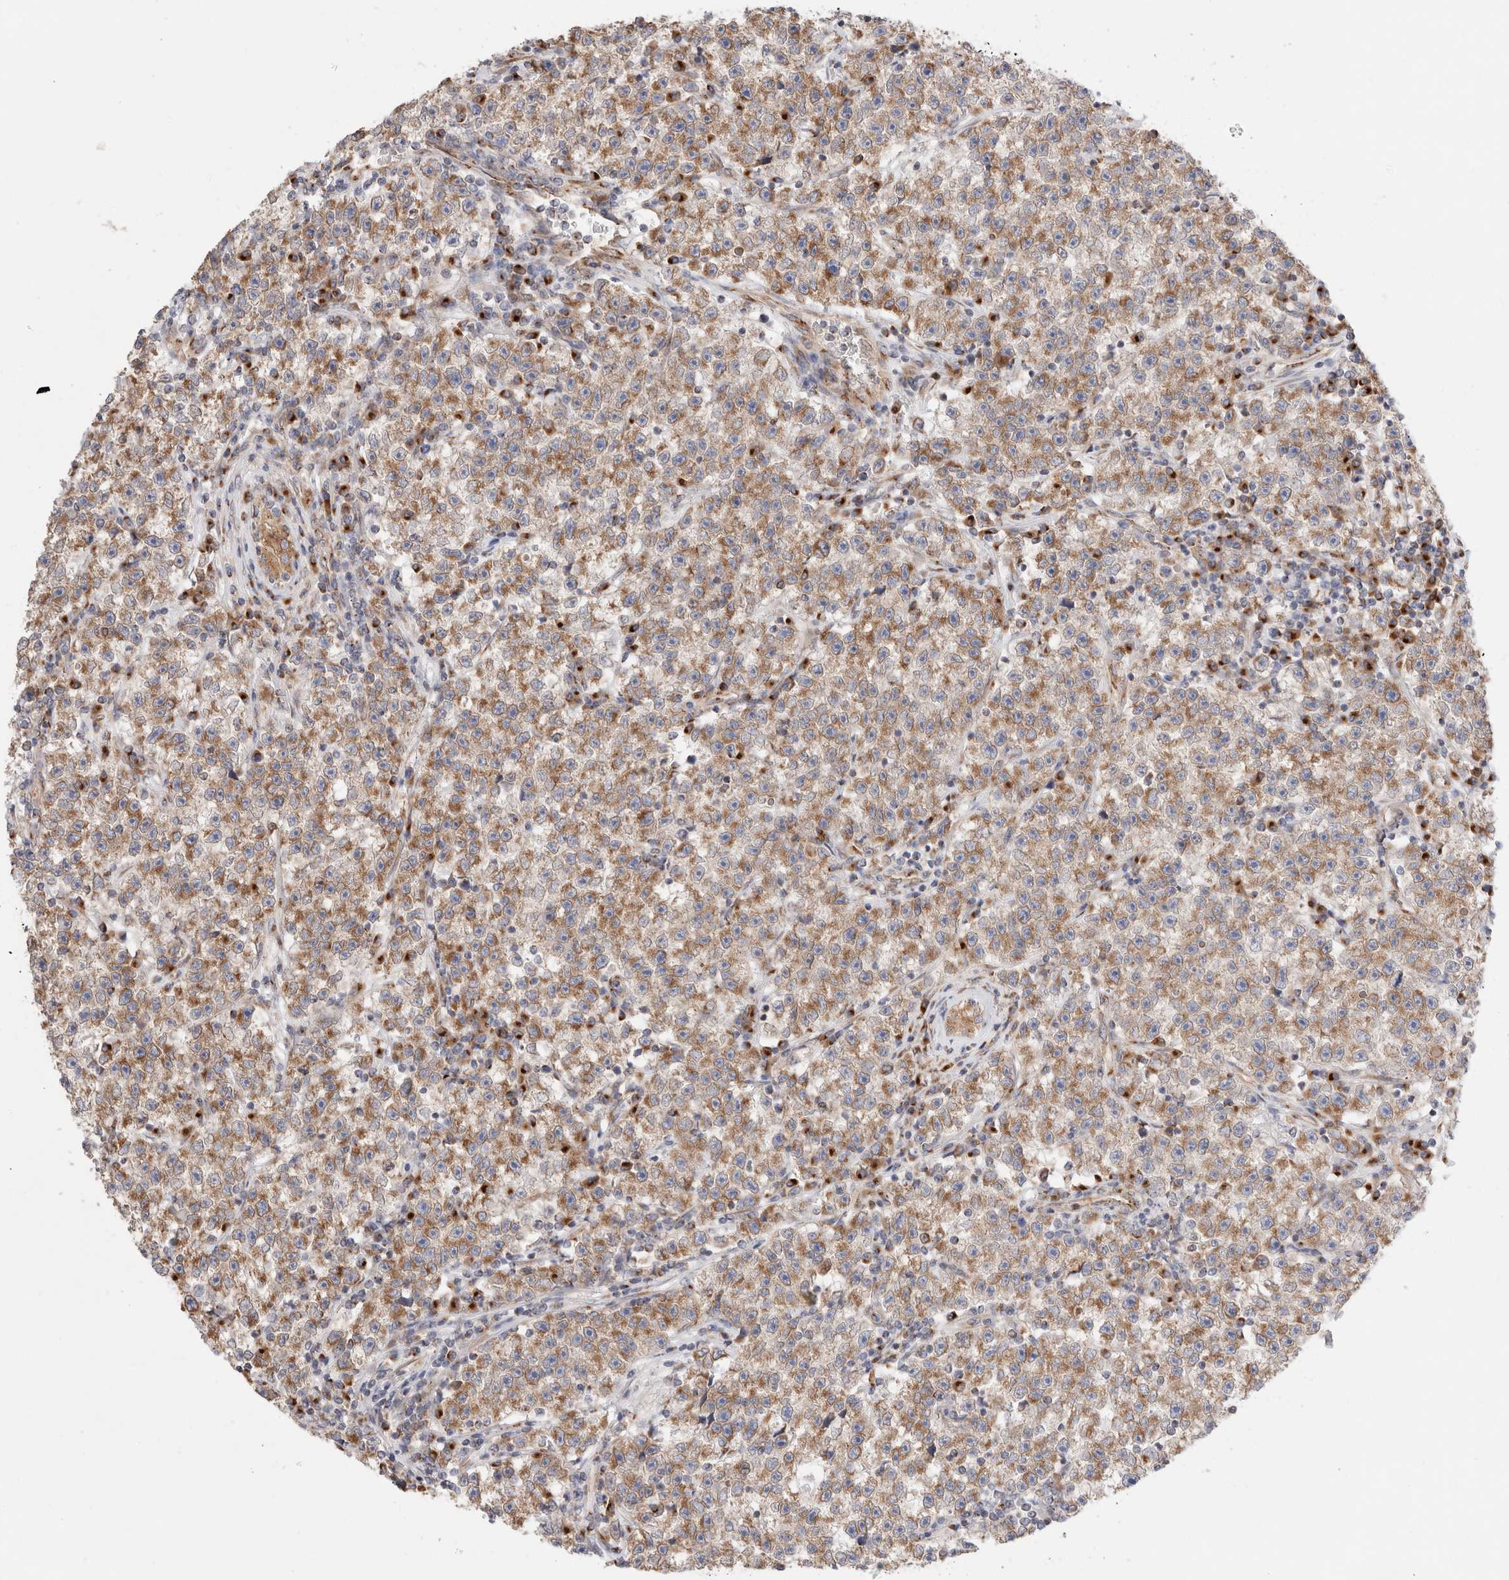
{"staining": {"intensity": "moderate", "quantity": ">75%", "location": "cytoplasmic/membranous"}, "tissue": "testis cancer", "cell_type": "Tumor cells", "image_type": "cancer", "snomed": [{"axis": "morphology", "description": "Seminoma, NOS"}, {"axis": "topography", "description": "Testis"}], "caption": "Human seminoma (testis) stained with a brown dye displays moderate cytoplasmic/membranous positive expression in approximately >75% of tumor cells.", "gene": "LMAN2L", "patient": {"sex": "male", "age": 22}}